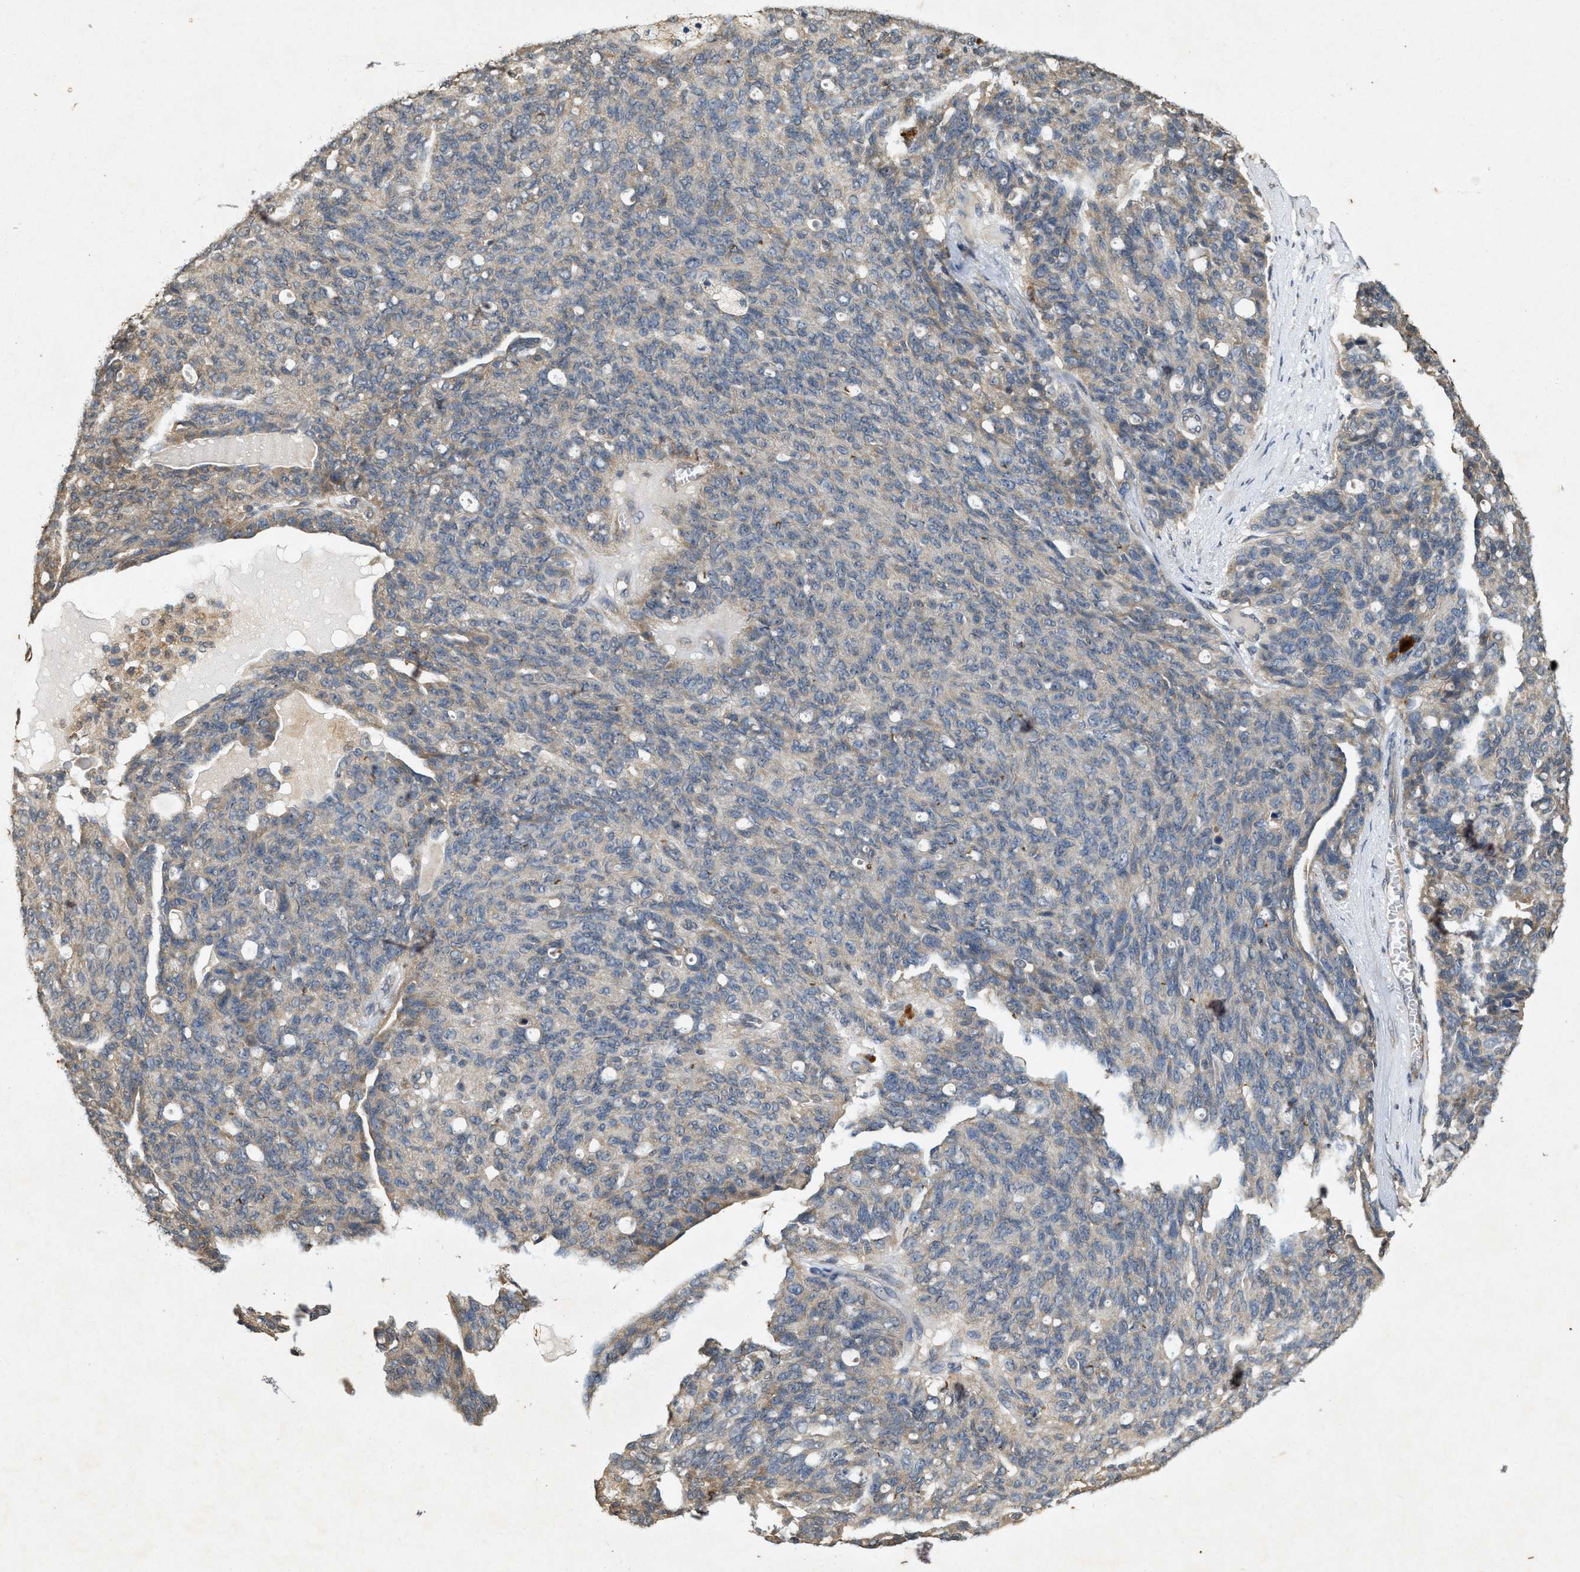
{"staining": {"intensity": "weak", "quantity": "25%-75%", "location": "cytoplasmic/membranous"}, "tissue": "ovarian cancer", "cell_type": "Tumor cells", "image_type": "cancer", "snomed": [{"axis": "morphology", "description": "Carcinoma, endometroid"}, {"axis": "topography", "description": "Ovary"}], "caption": "Protein staining shows weak cytoplasmic/membranous expression in approximately 25%-75% of tumor cells in endometroid carcinoma (ovarian).", "gene": "KIF21A", "patient": {"sex": "female", "age": 60}}